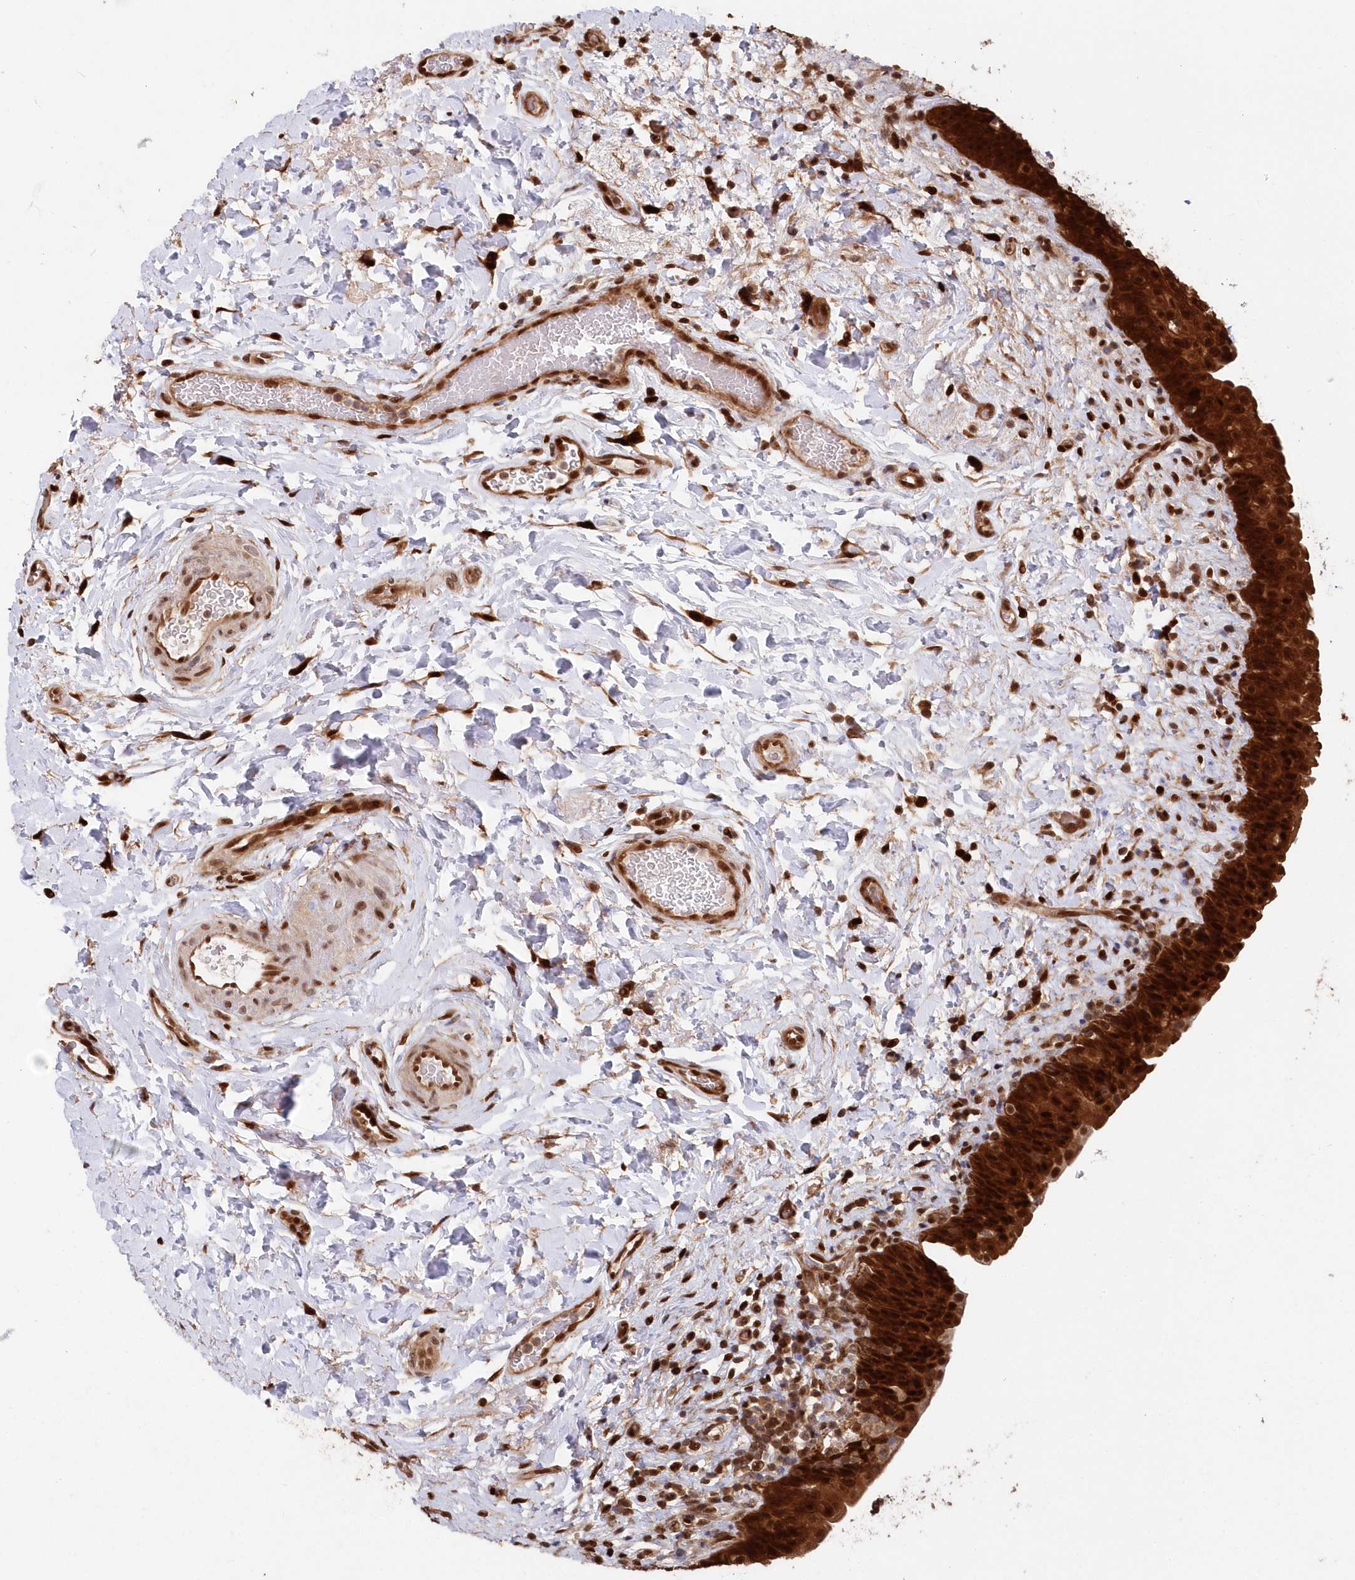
{"staining": {"intensity": "strong", "quantity": ">75%", "location": "cytoplasmic/membranous,nuclear"}, "tissue": "urinary bladder", "cell_type": "Urothelial cells", "image_type": "normal", "snomed": [{"axis": "morphology", "description": "Normal tissue, NOS"}, {"axis": "topography", "description": "Urinary bladder"}], "caption": "Urinary bladder stained with DAB IHC exhibits high levels of strong cytoplasmic/membranous,nuclear expression in about >75% of urothelial cells.", "gene": "ABHD14B", "patient": {"sex": "male", "age": 83}}